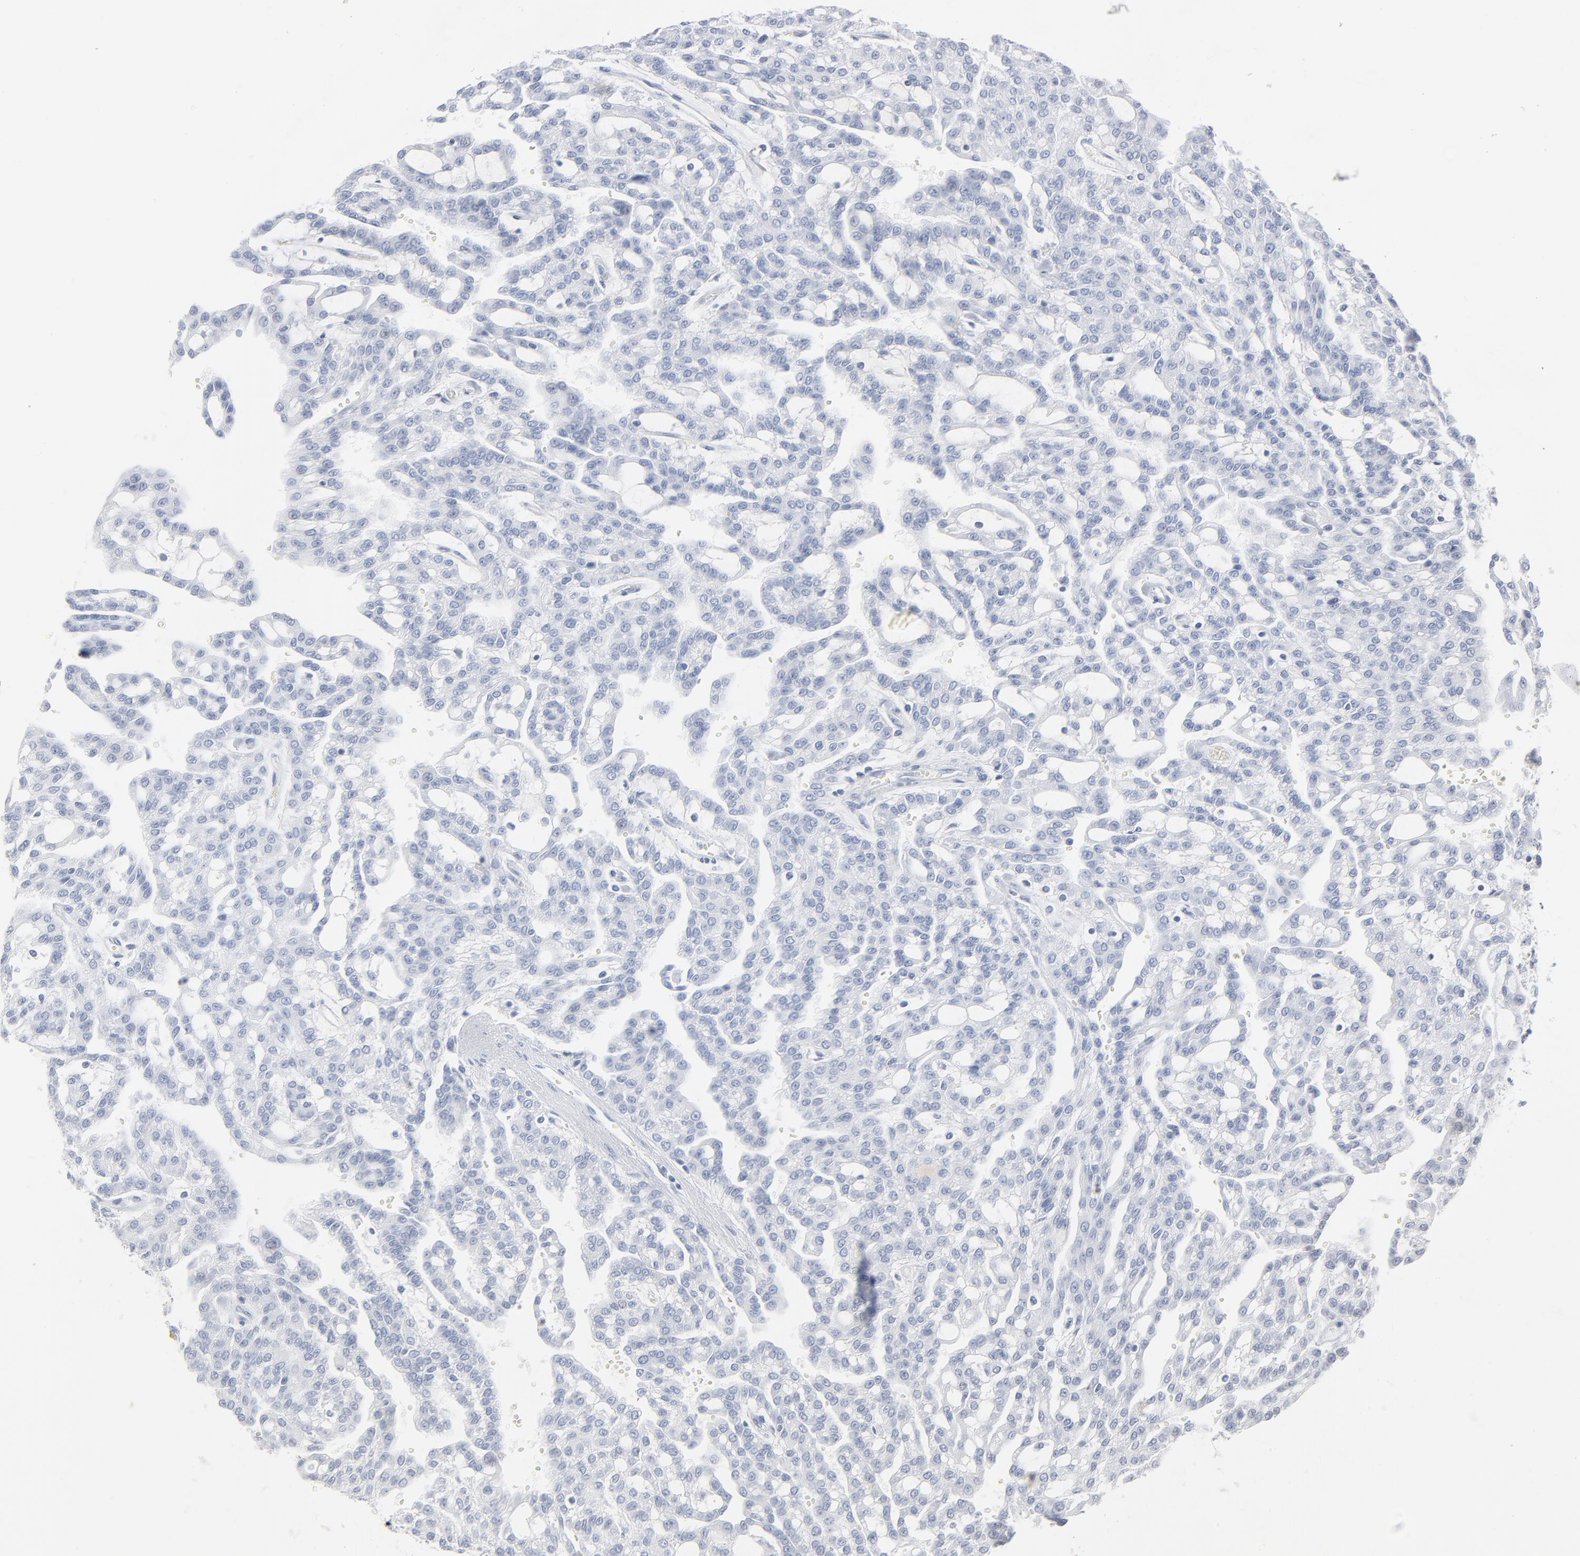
{"staining": {"intensity": "negative", "quantity": "none", "location": "none"}, "tissue": "renal cancer", "cell_type": "Tumor cells", "image_type": "cancer", "snomed": [{"axis": "morphology", "description": "Adenocarcinoma, NOS"}, {"axis": "topography", "description": "Kidney"}], "caption": "DAB (3,3'-diaminobenzidine) immunohistochemical staining of human renal cancer demonstrates no significant expression in tumor cells.", "gene": "PTK2B", "patient": {"sex": "male", "age": 63}}